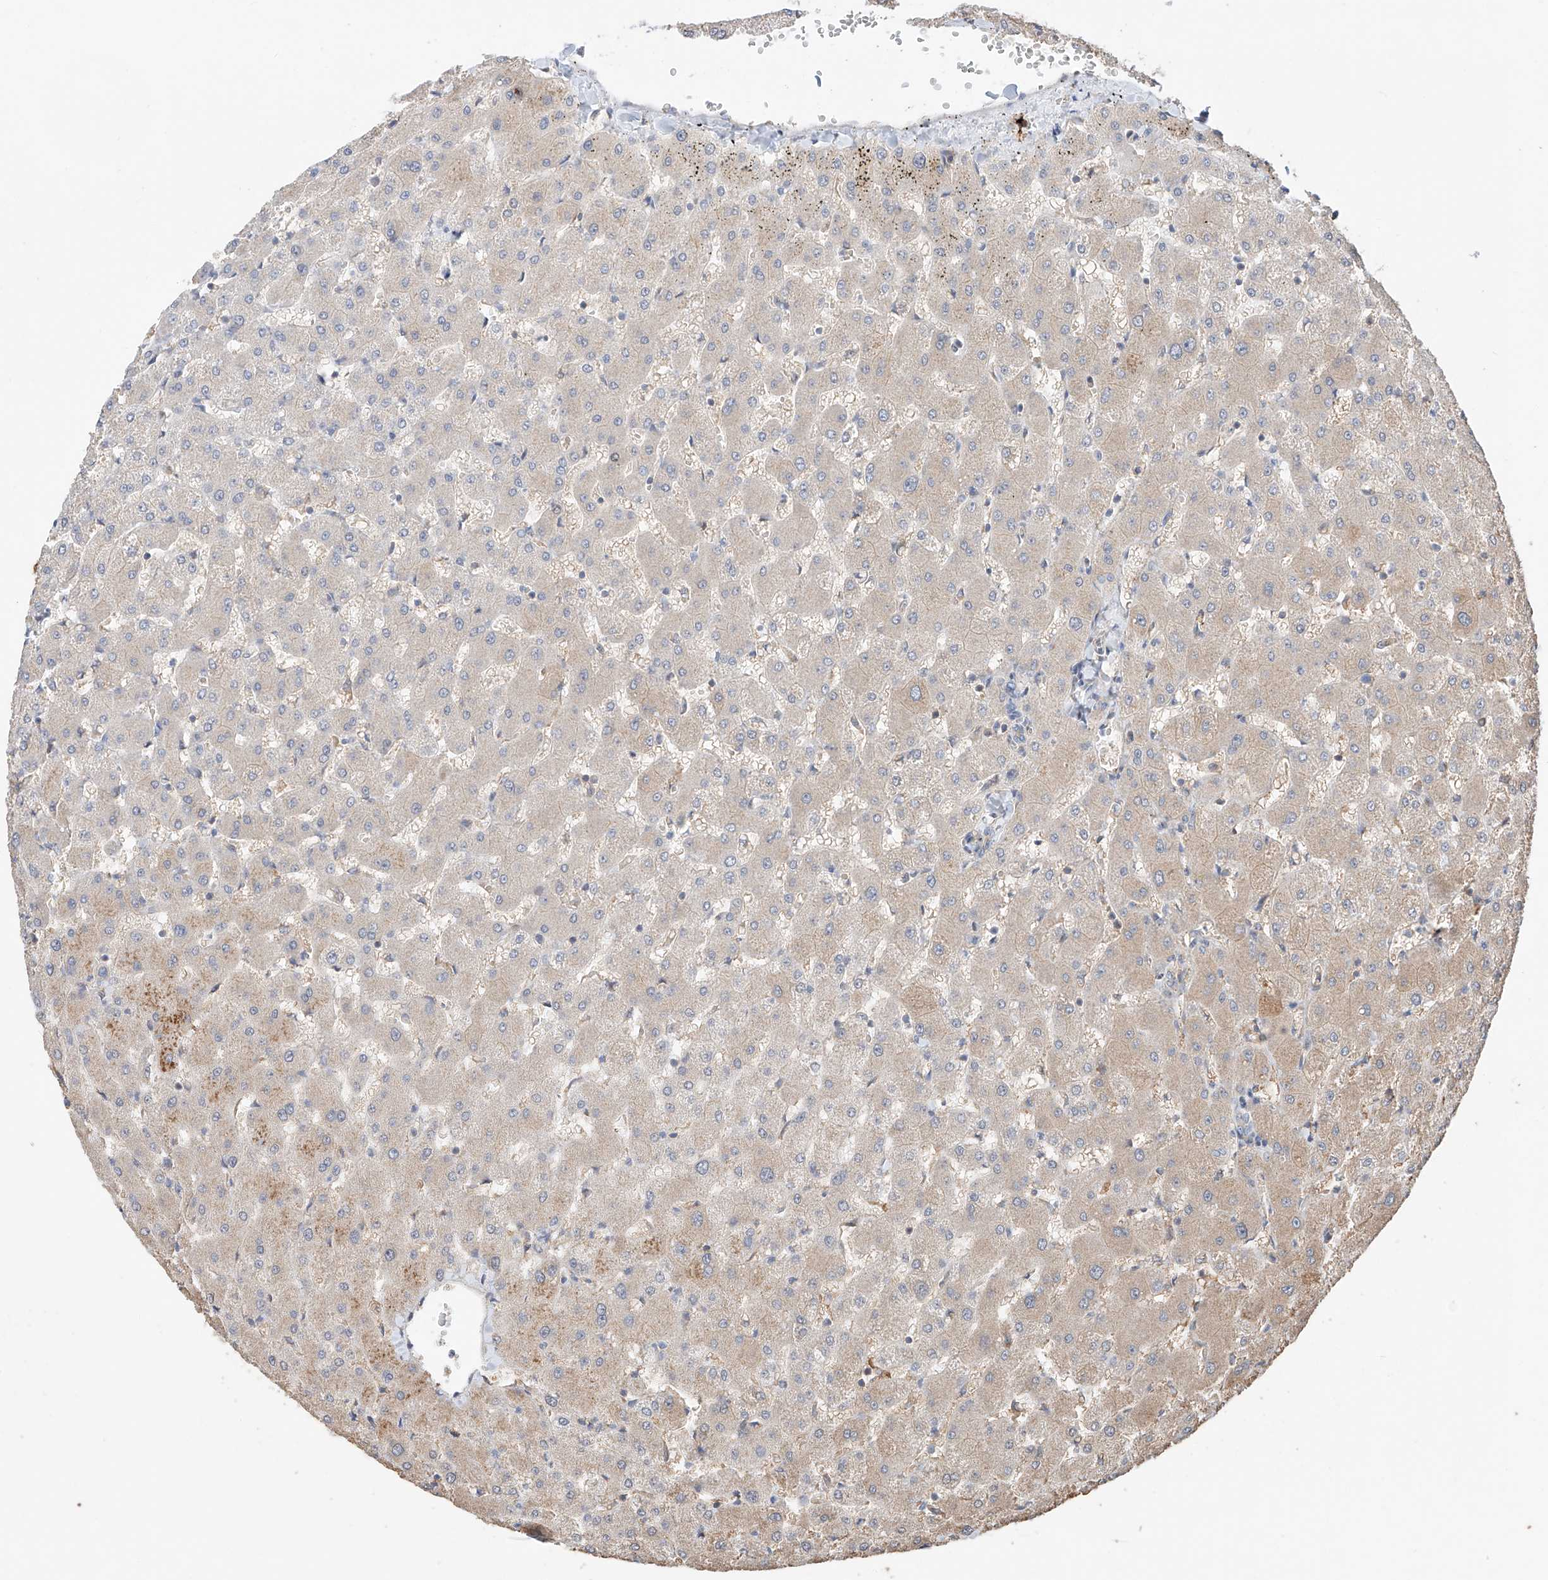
{"staining": {"intensity": "negative", "quantity": "none", "location": "none"}, "tissue": "liver", "cell_type": "Cholangiocytes", "image_type": "normal", "snomed": [{"axis": "morphology", "description": "Normal tissue, NOS"}, {"axis": "topography", "description": "Liver"}], "caption": "IHC photomicrograph of normal liver stained for a protein (brown), which shows no staining in cholangiocytes.", "gene": "MOSPD1", "patient": {"sex": "female", "age": 63}}